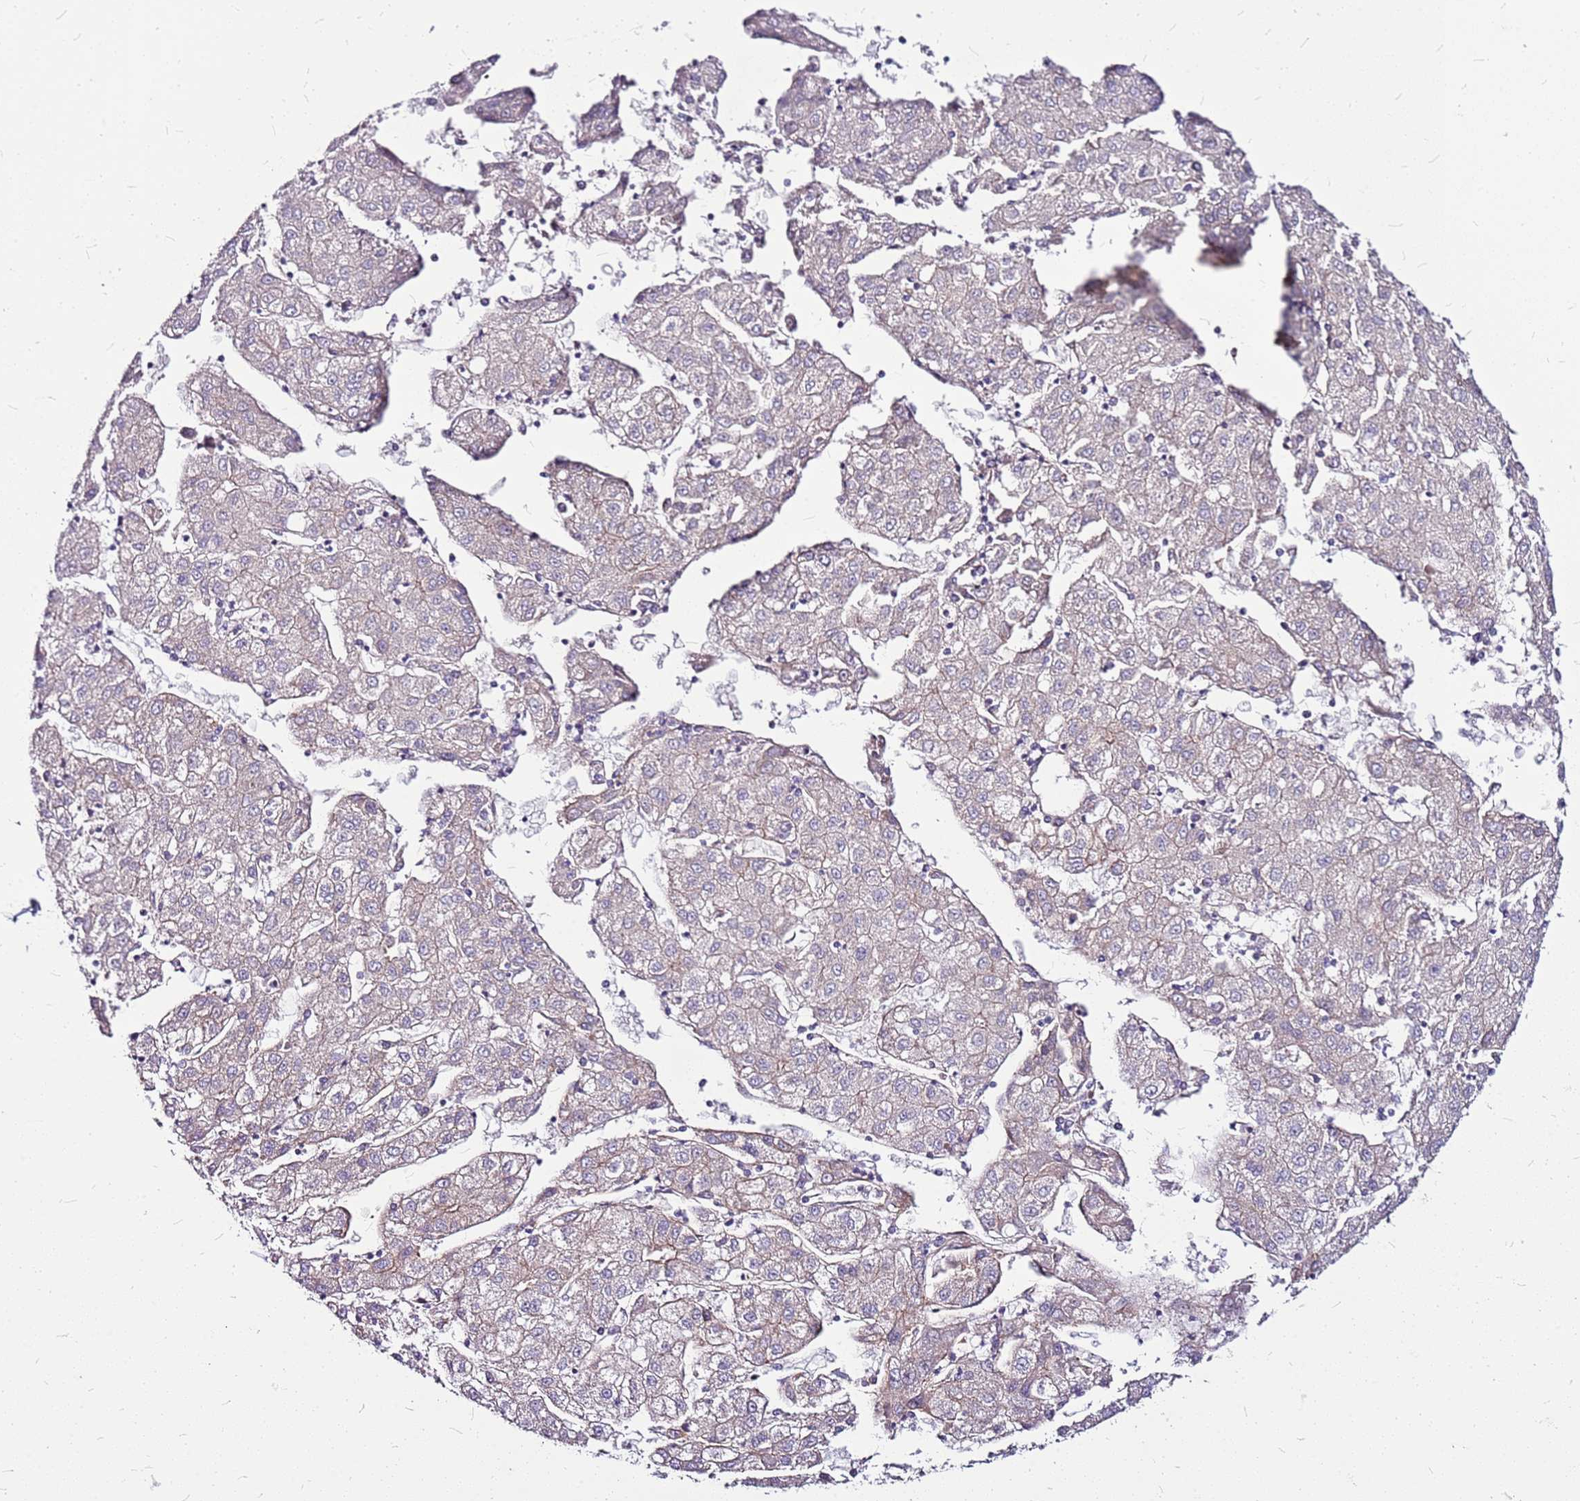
{"staining": {"intensity": "weak", "quantity": "<25%", "location": "cytoplasmic/membranous"}, "tissue": "liver cancer", "cell_type": "Tumor cells", "image_type": "cancer", "snomed": [{"axis": "morphology", "description": "Carcinoma, Hepatocellular, NOS"}, {"axis": "topography", "description": "Liver"}], "caption": "Tumor cells are negative for brown protein staining in liver hepatocellular carcinoma. (Stains: DAB immunohistochemistry (IHC) with hematoxylin counter stain, Microscopy: brightfield microscopy at high magnification).", "gene": "TOPAZ1", "patient": {"sex": "male", "age": 72}}